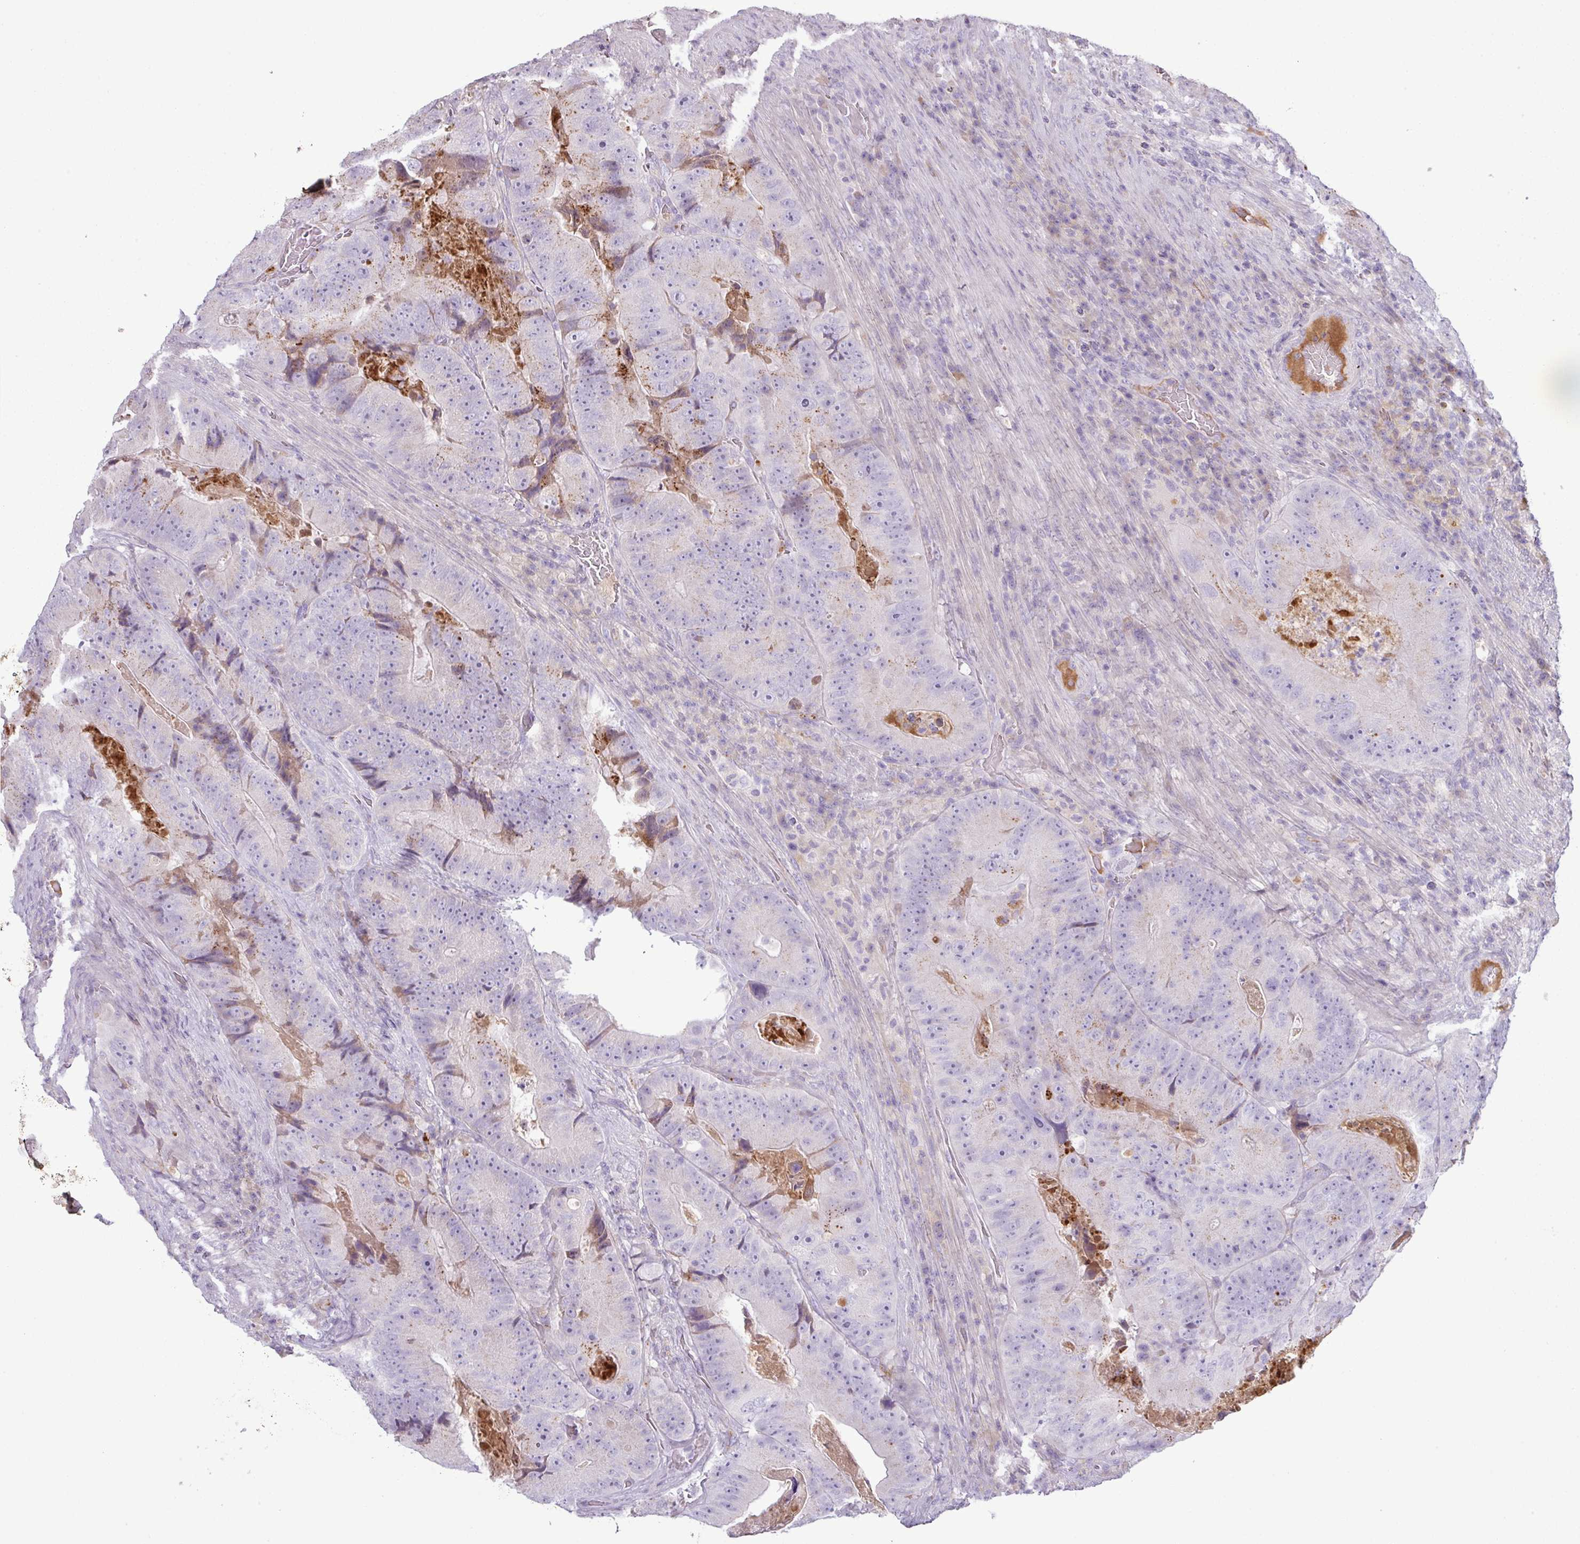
{"staining": {"intensity": "negative", "quantity": "none", "location": "none"}, "tissue": "colorectal cancer", "cell_type": "Tumor cells", "image_type": "cancer", "snomed": [{"axis": "morphology", "description": "Adenocarcinoma, NOS"}, {"axis": "topography", "description": "Colon"}], "caption": "IHC image of neoplastic tissue: colorectal cancer (adenocarcinoma) stained with DAB (3,3'-diaminobenzidine) displays no significant protein positivity in tumor cells.", "gene": "C4B", "patient": {"sex": "female", "age": 86}}